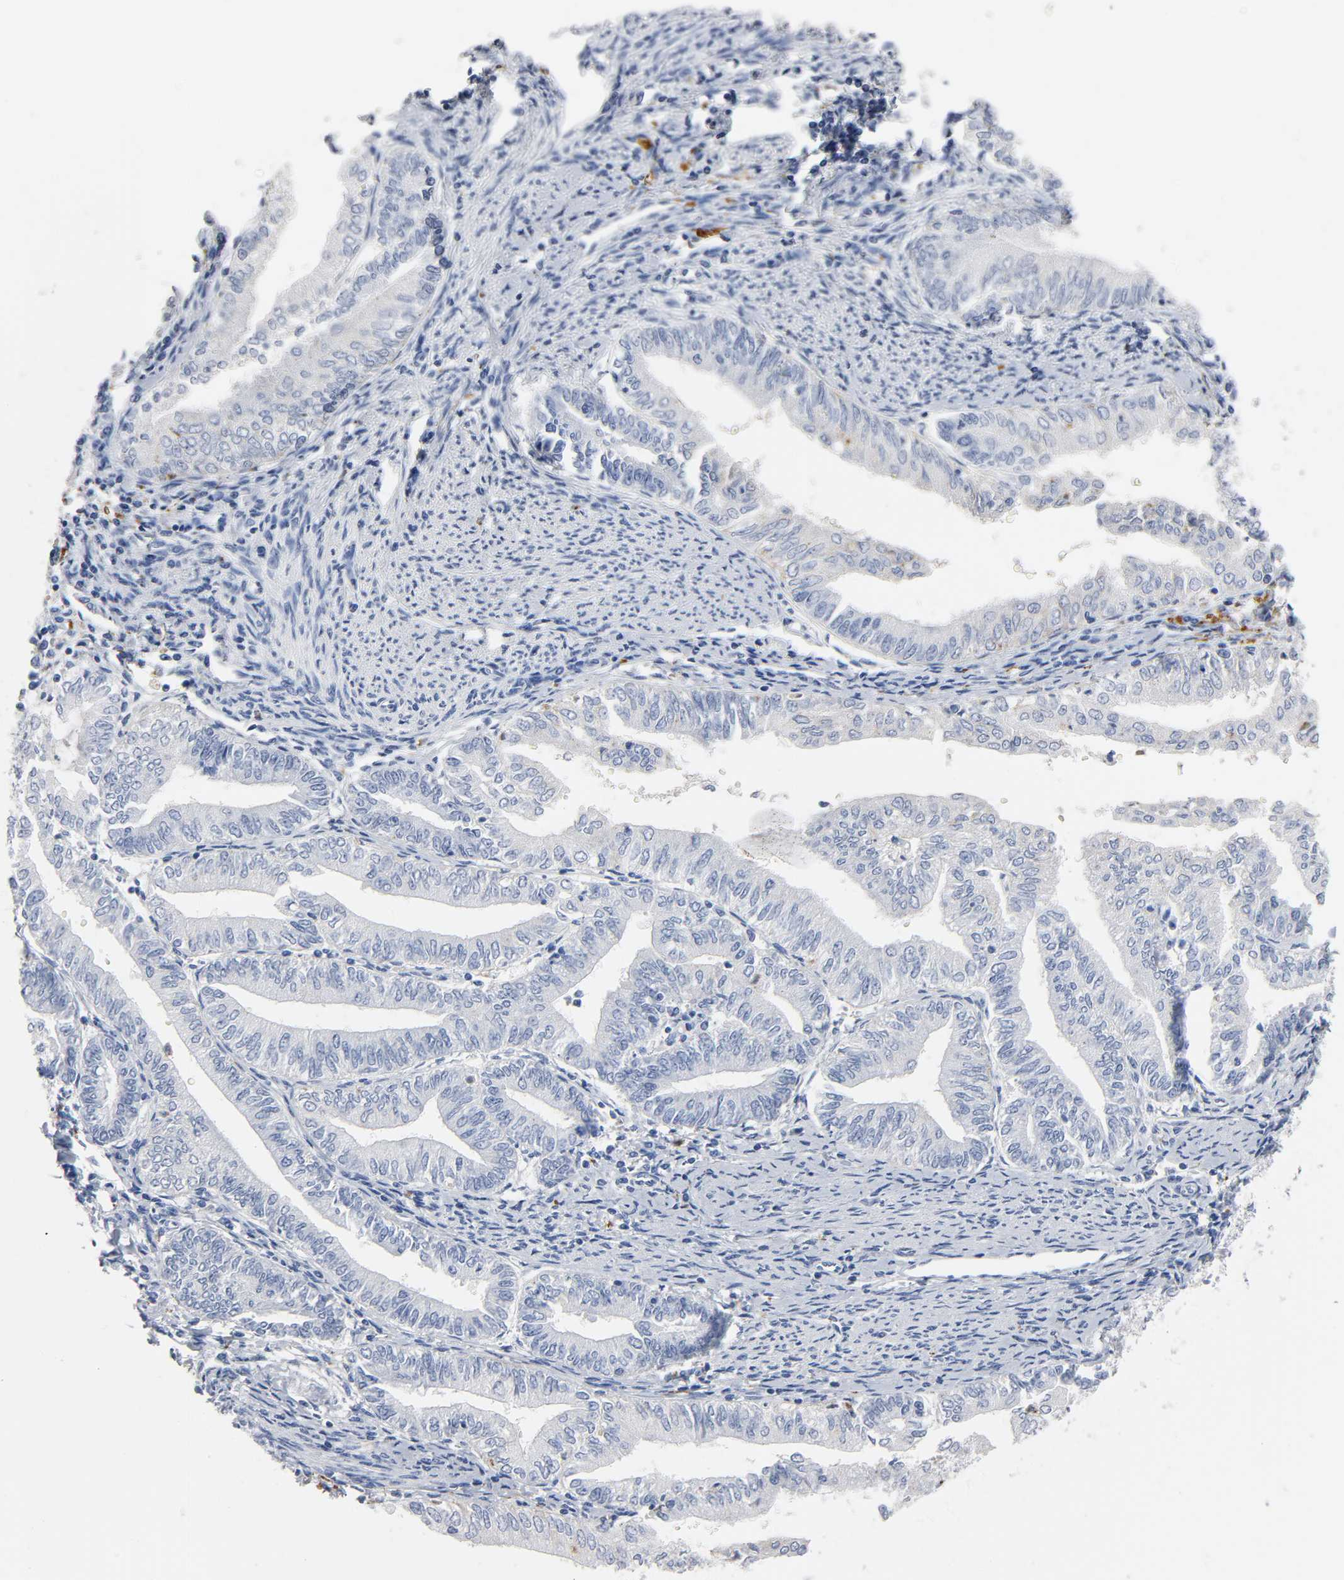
{"staining": {"intensity": "weak", "quantity": "25%-75%", "location": "cytoplasmic/membranous"}, "tissue": "endometrial cancer", "cell_type": "Tumor cells", "image_type": "cancer", "snomed": [{"axis": "morphology", "description": "Adenocarcinoma, NOS"}, {"axis": "topography", "description": "Endometrium"}], "caption": "Protein staining displays weak cytoplasmic/membranous staining in about 25%-75% of tumor cells in endometrial cancer (adenocarcinoma).", "gene": "PLP1", "patient": {"sex": "female", "age": 66}}